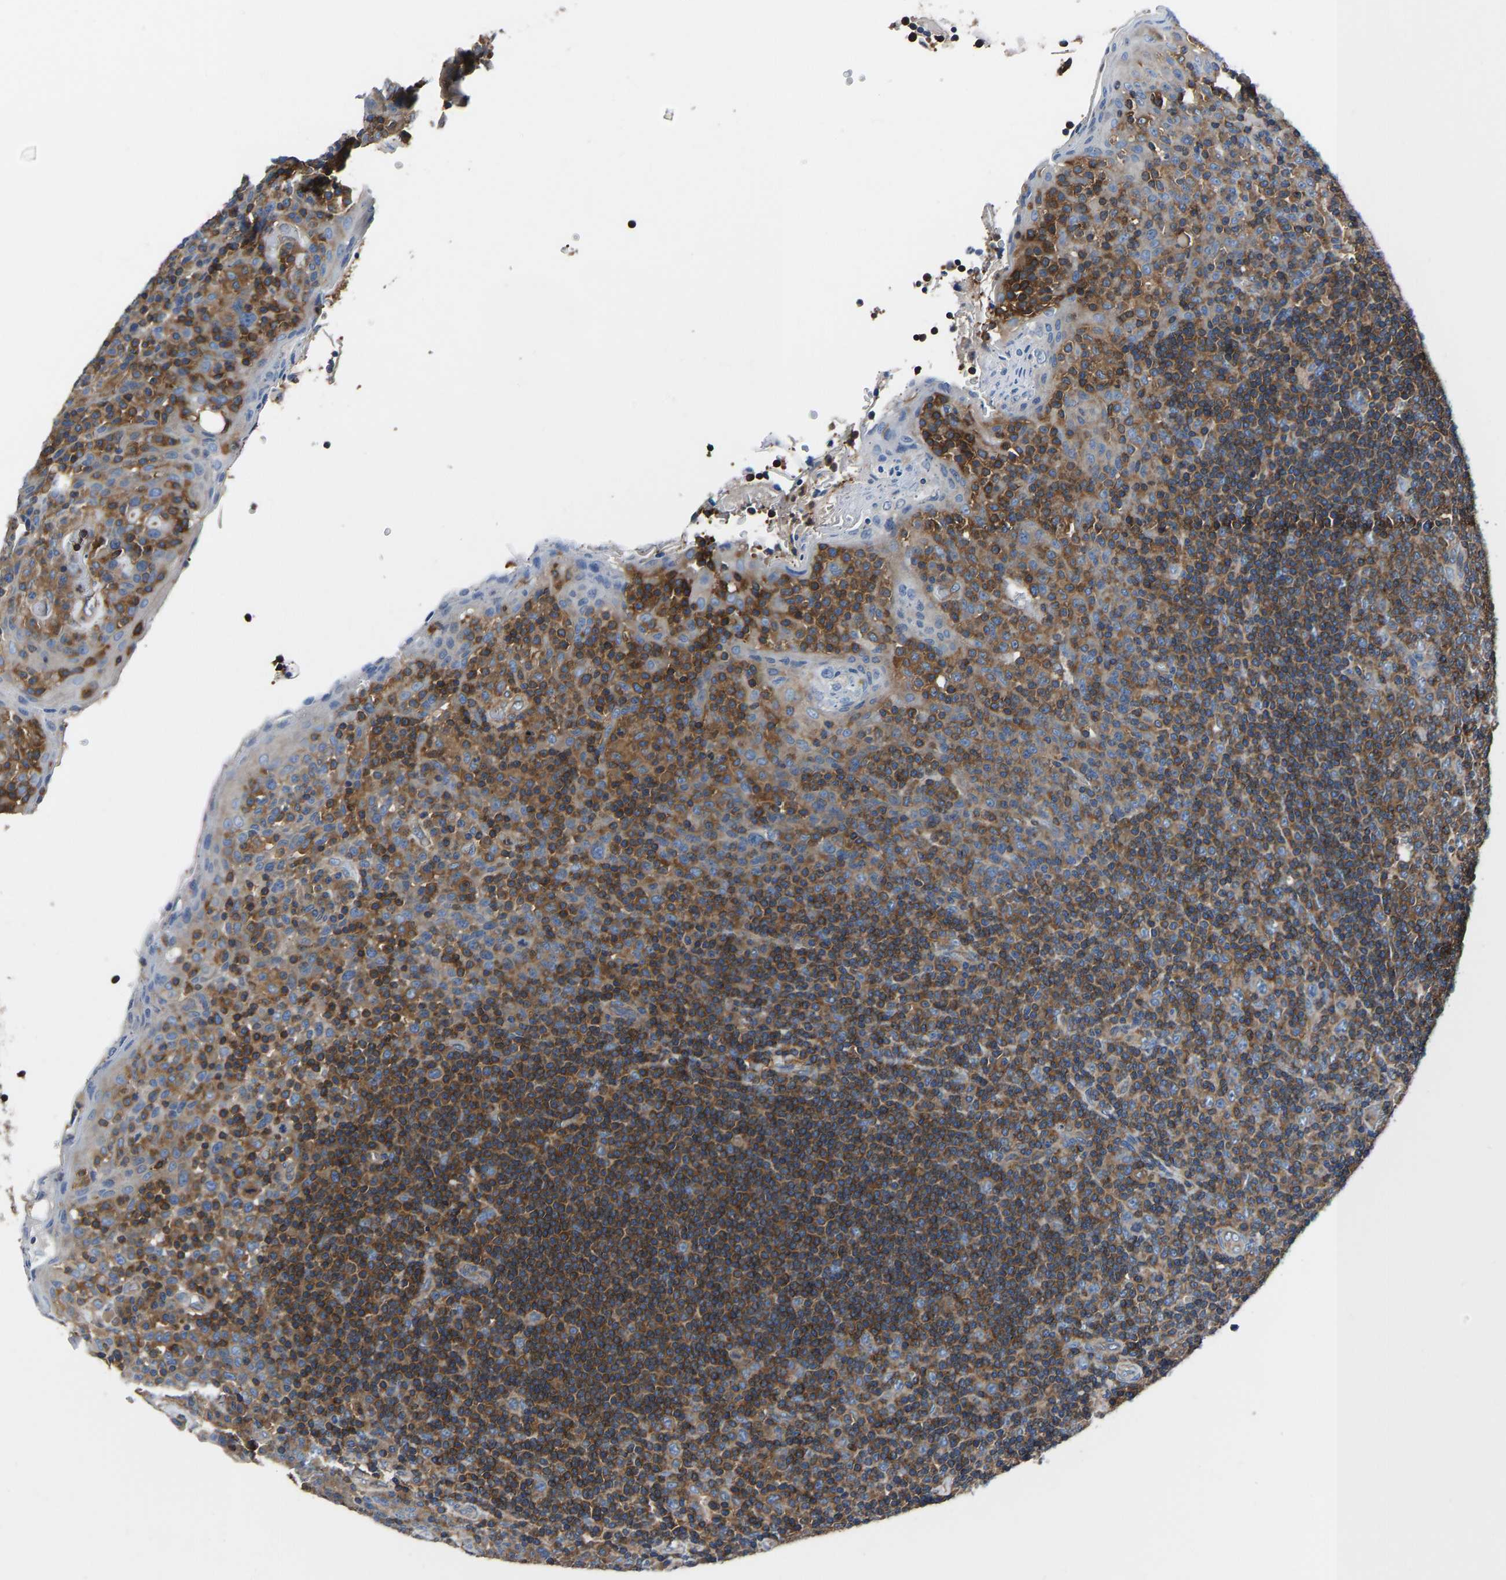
{"staining": {"intensity": "moderate", "quantity": ">75%", "location": "cytoplasmic/membranous"}, "tissue": "tonsil", "cell_type": "Germinal center cells", "image_type": "normal", "snomed": [{"axis": "morphology", "description": "Normal tissue, NOS"}, {"axis": "topography", "description": "Tonsil"}], "caption": "Normal tonsil was stained to show a protein in brown. There is medium levels of moderate cytoplasmic/membranous positivity in approximately >75% of germinal center cells.", "gene": "PRKAR1A", "patient": {"sex": "male", "age": 17}}